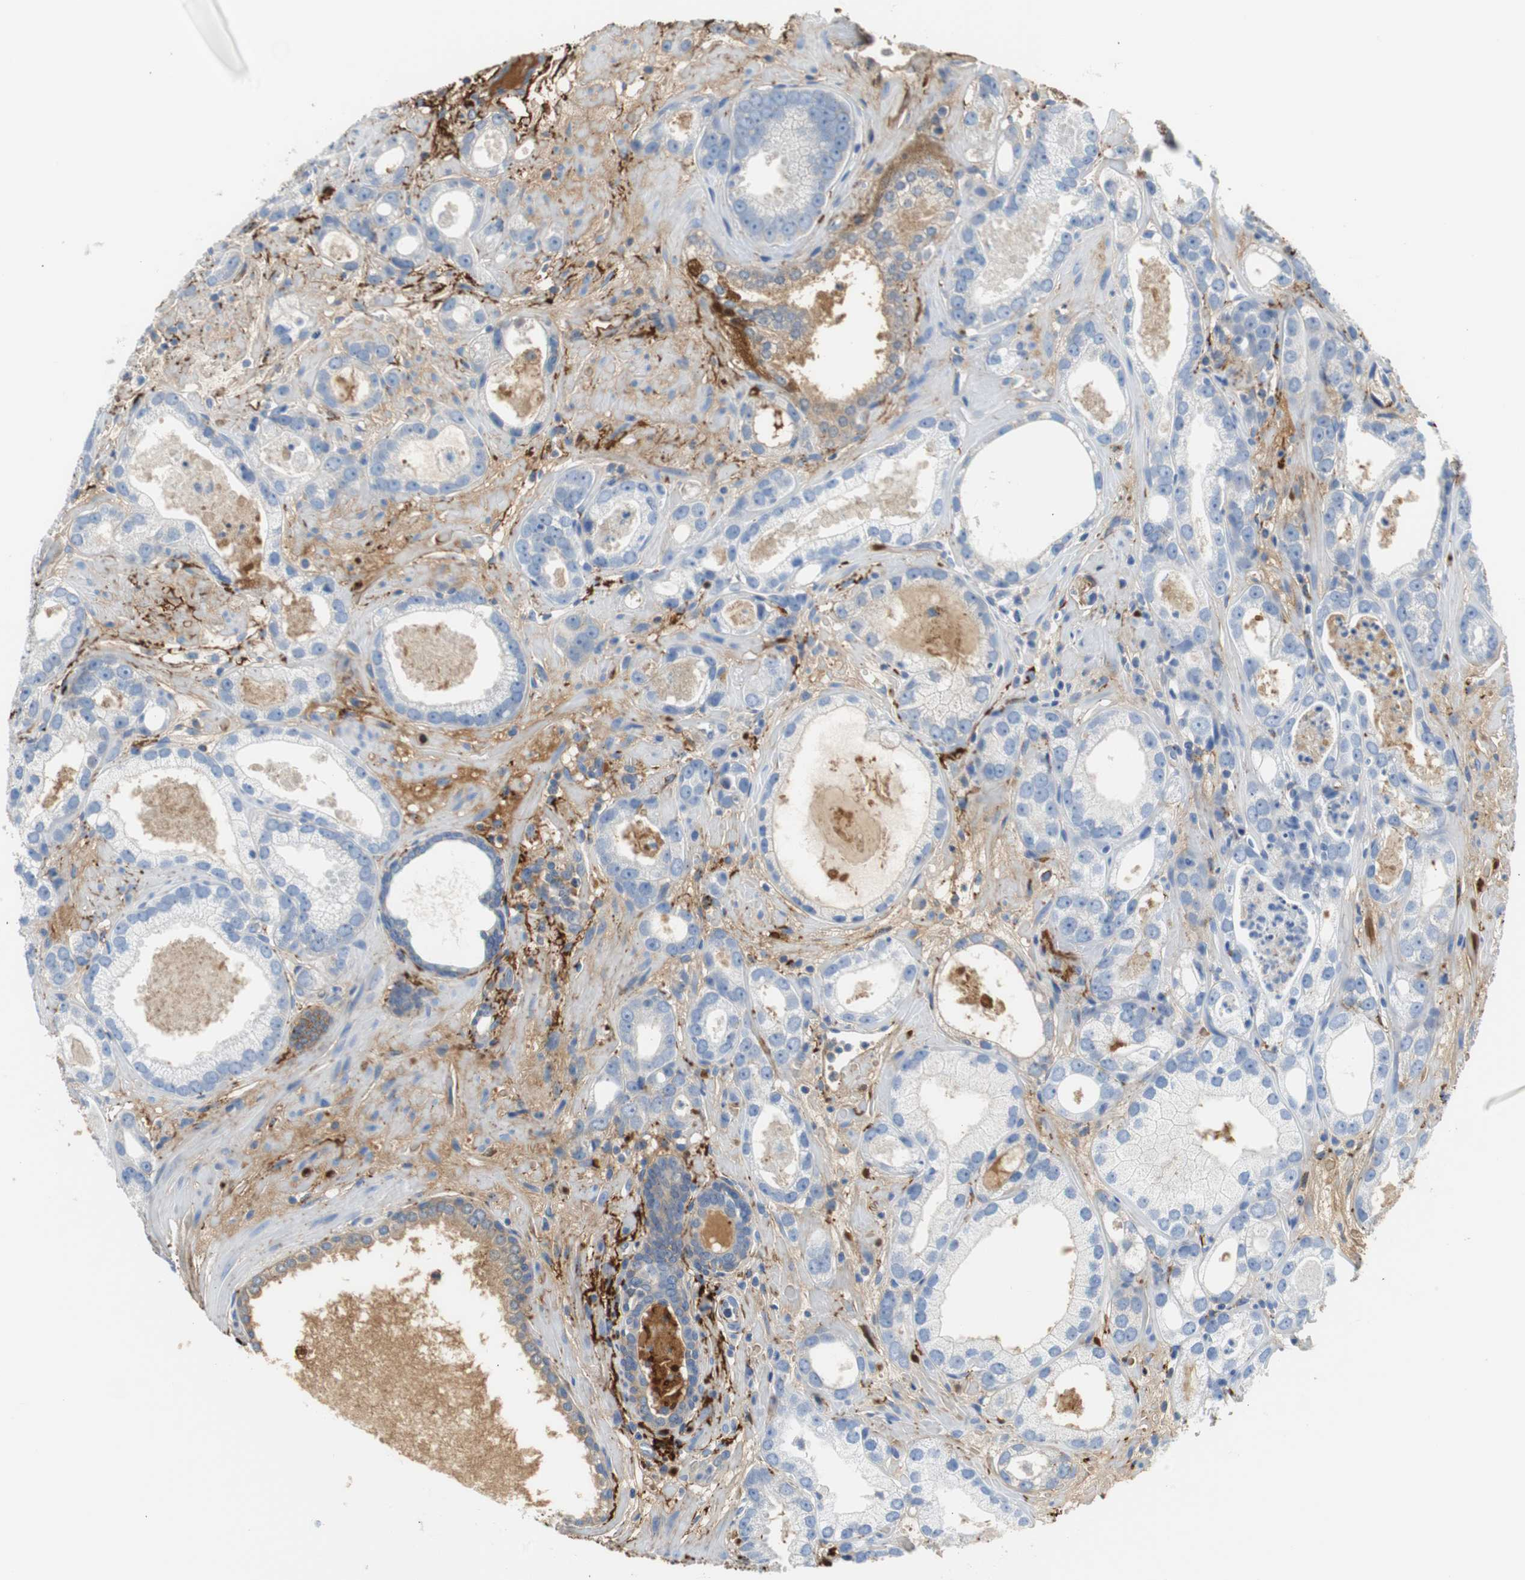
{"staining": {"intensity": "weak", "quantity": "<25%", "location": "cytoplasmic/membranous"}, "tissue": "prostate cancer", "cell_type": "Tumor cells", "image_type": "cancer", "snomed": [{"axis": "morphology", "description": "Adenocarcinoma, Low grade"}, {"axis": "topography", "description": "Prostate"}], "caption": "Immunohistochemistry photomicrograph of neoplastic tissue: adenocarcinoma (low-grade) (prostate) stained with DAB (3,3'-diaminobenzidine) shows no significant protein positivity in tumor cells.", "gene": "APCS", "patient": {"sex": "male", "age": 57}}